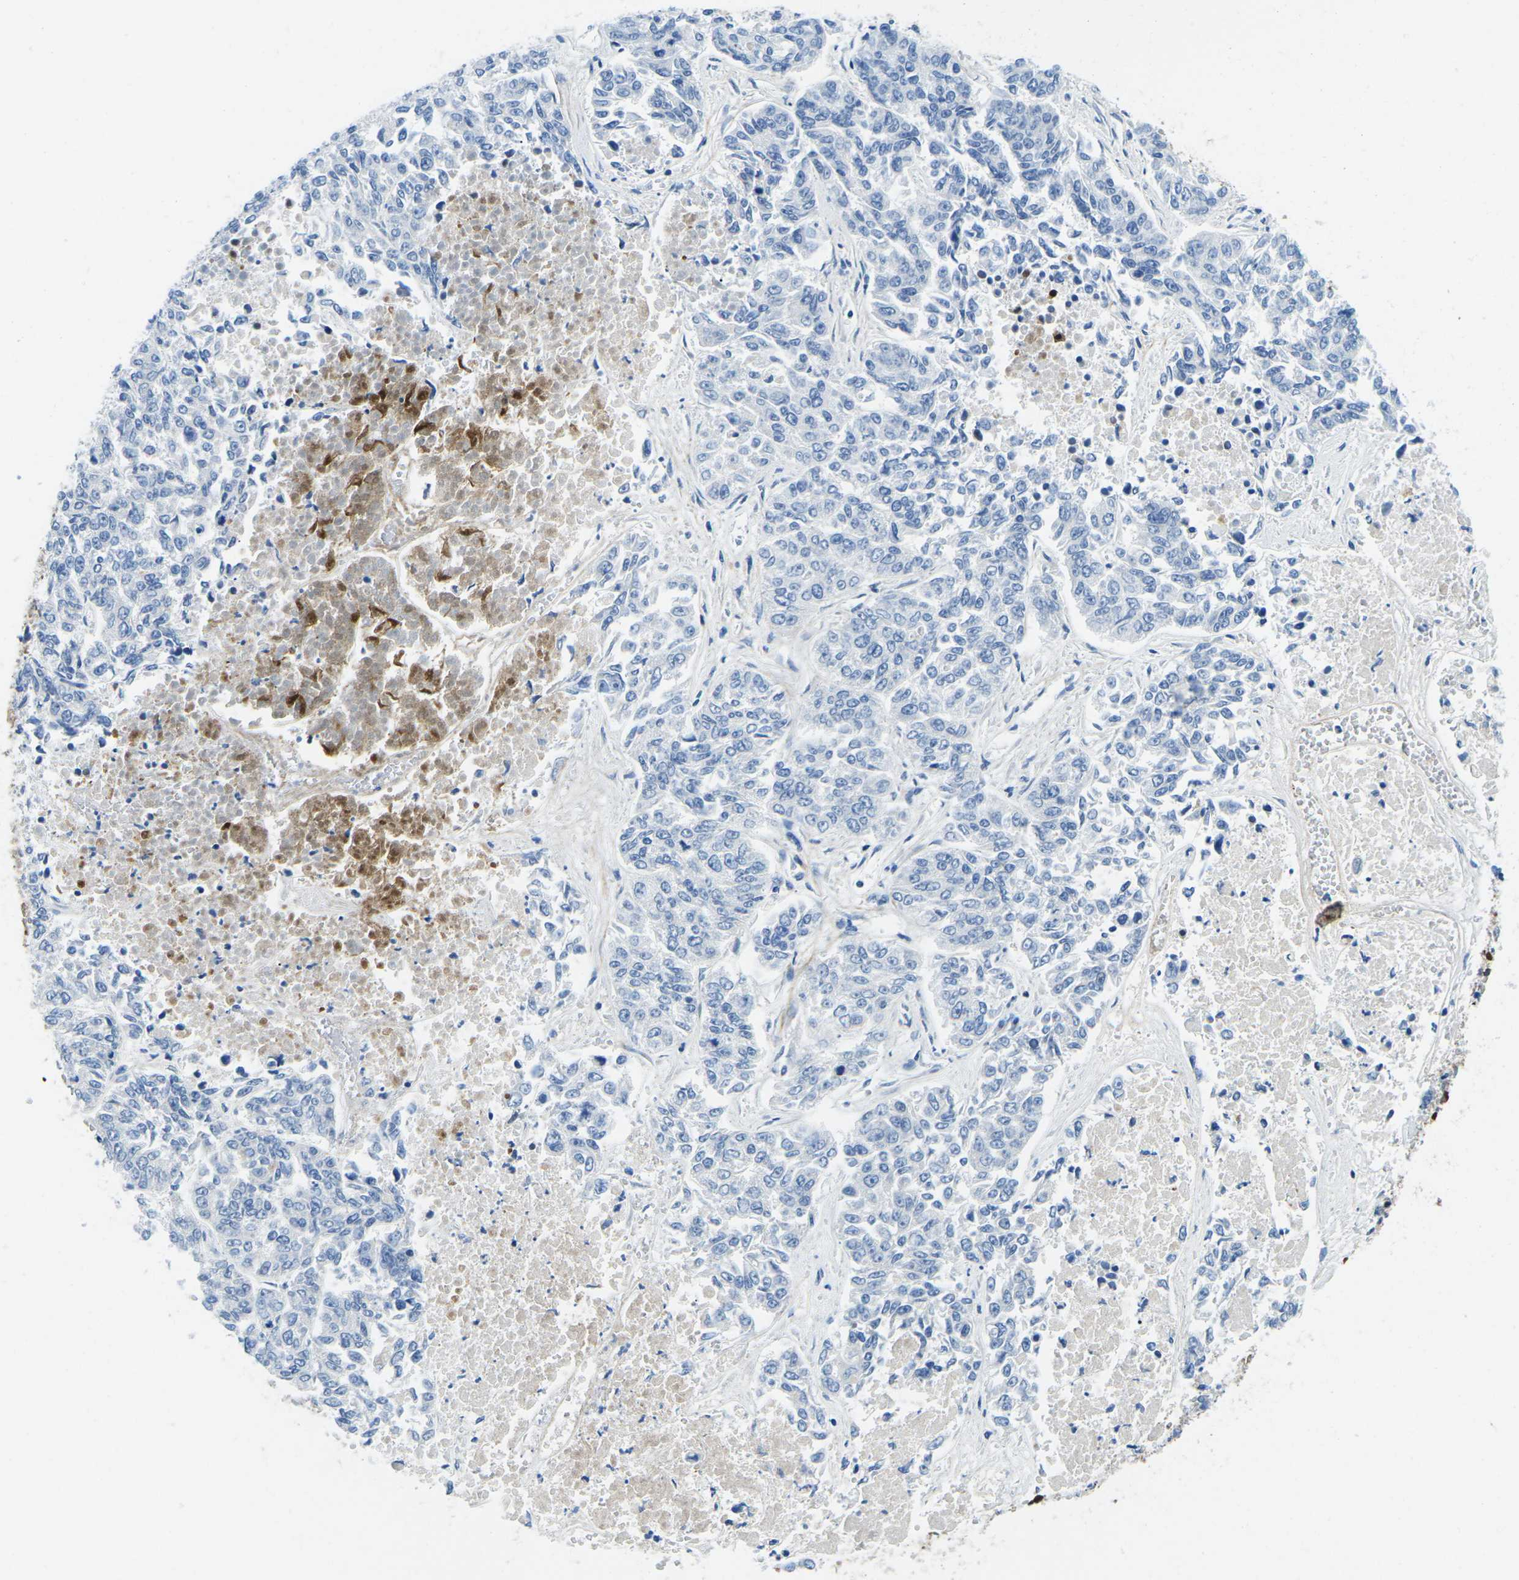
{"staining": {"intensity": "negative", "quantity": "none", "location": "none"}, "tissue": "lung cancer", "cell_type": "Tumor cells", "image_type": "cancer", "snomed": [{"axis": "morphology", "description": "Adenocarcinoma, NOS"}, {"axis": "topography", "description": "Lung"}], "caption": "DAB immunohistochemical staining of human lung cancer demonstrates no significant staining in tumor cells.", "gene": "CFB", "patient": {"sex": "male", "age": 84}}